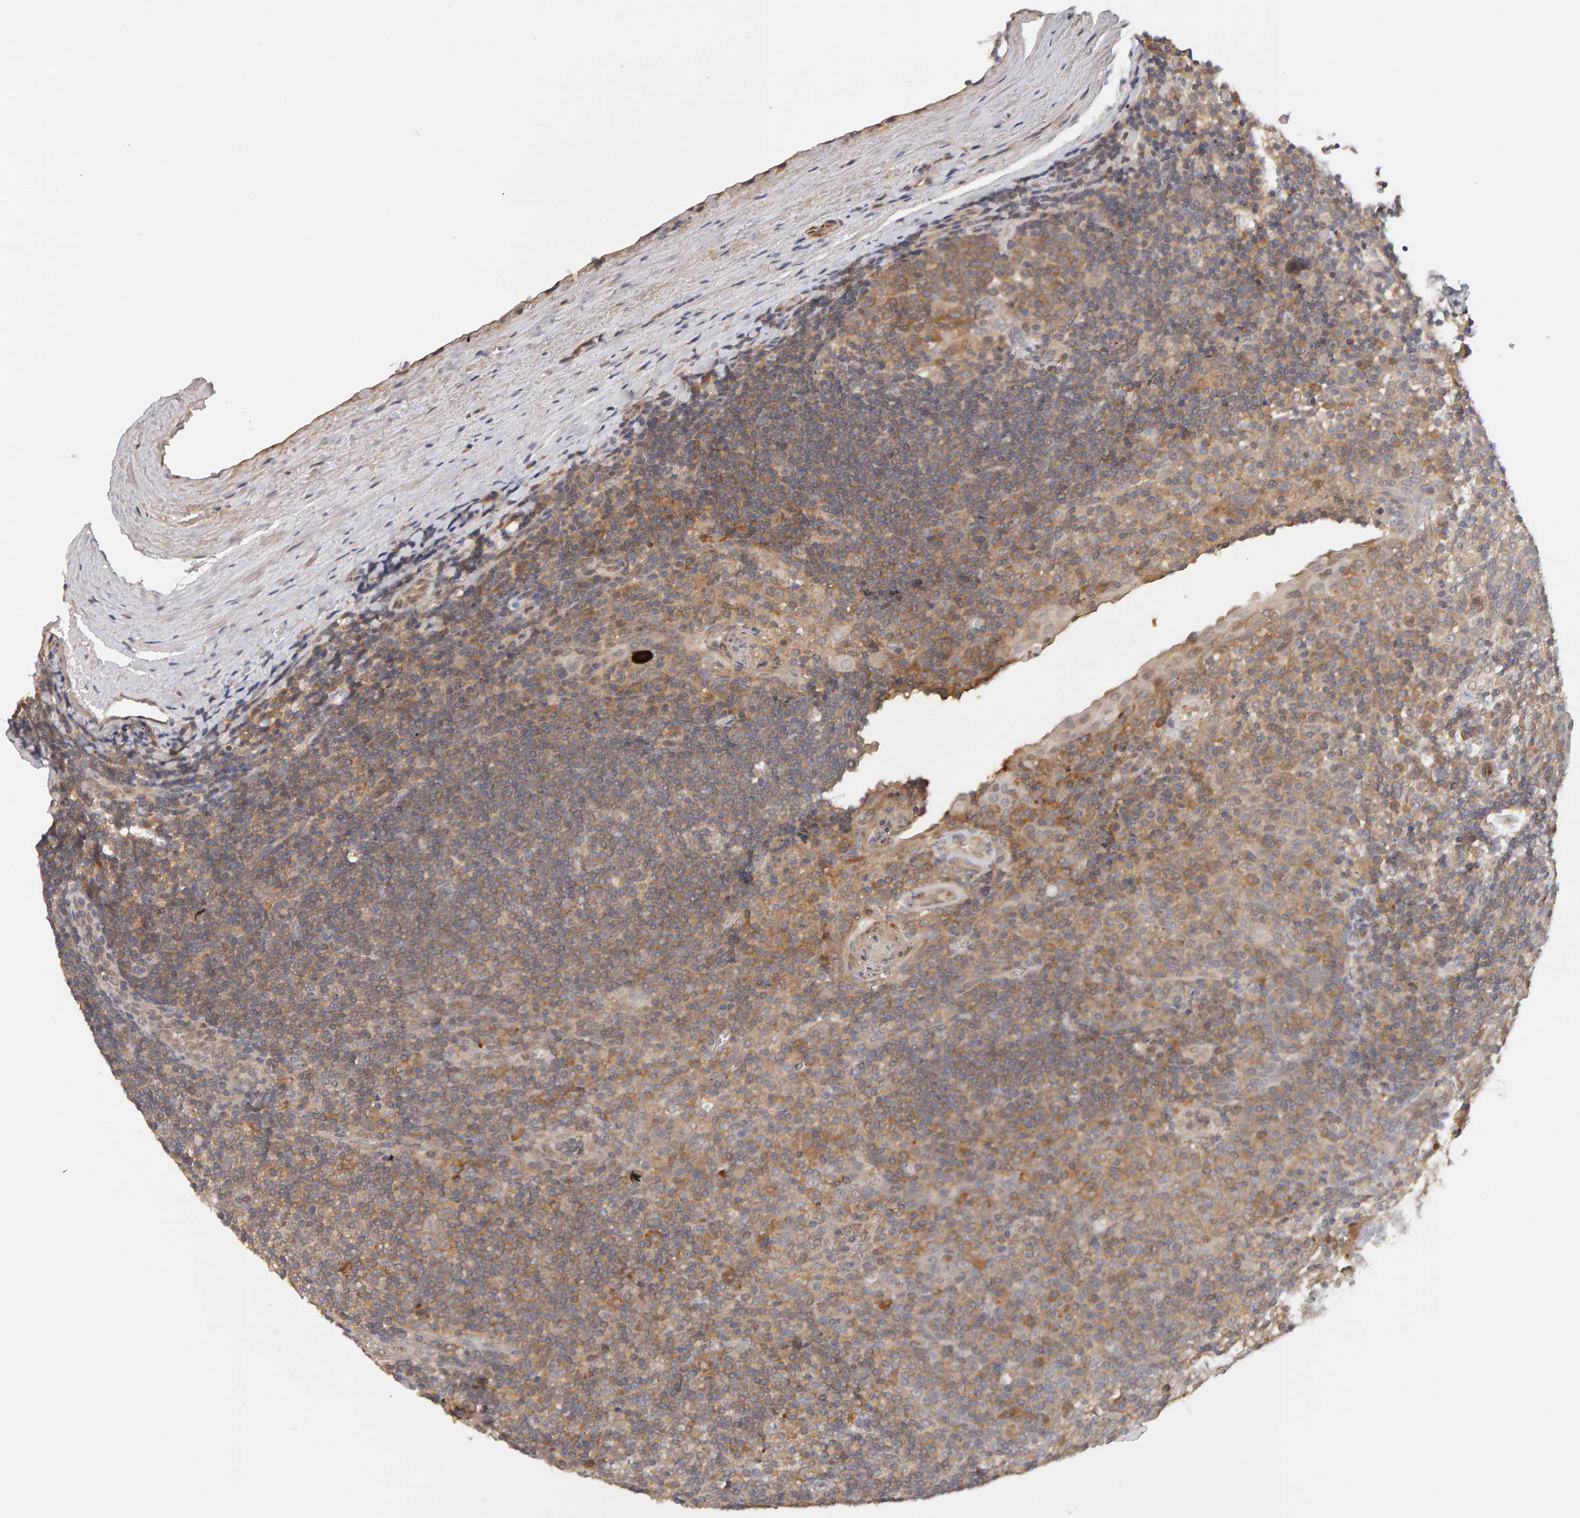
{"staining": {"intensity": "moderate", "quantity": ">75%", "location": "cytoplasmic/membranous"}, "tissue": "tonsil", "cell_type": "Germinal center cells", "image_type": "normal", "snomed": [{"axis": "morphology", "description": "Normal tissue, NOS"}, {"axis": "topography", "description": "Tonsil"}], "caption": "Immunohistochemical staining of unremarkable human tonsil exhibits medium levels of moderate cytoplasmic/membranous staining in about >75% of germinal center cells.", "gene": "NUDCD1", "patient": {"sex": "male", "age": 37}}